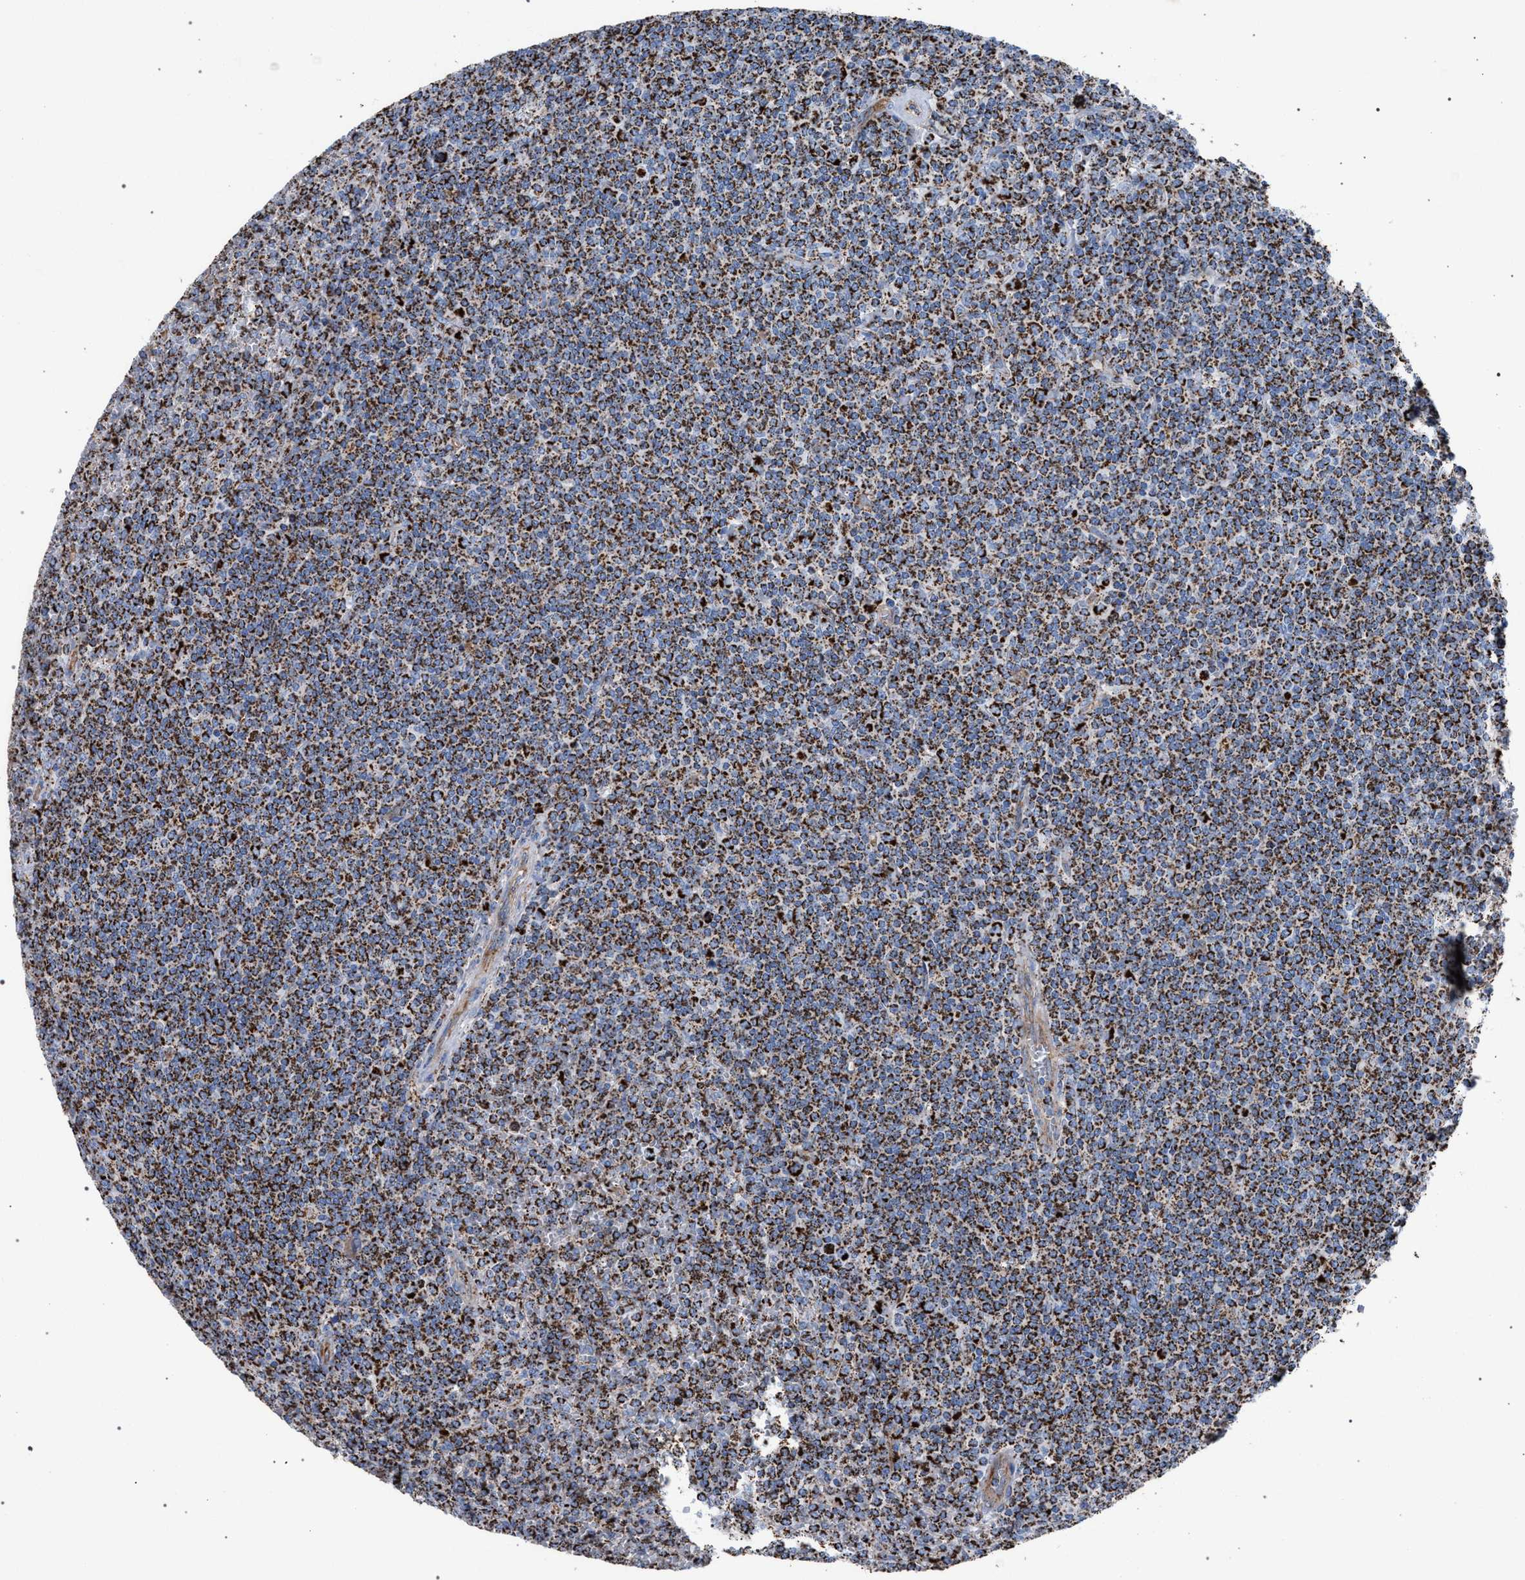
{"staining": {"intensity": "strong", "quantity": ">75%", "location": "cytoplasmic/membranous"}, "tissue": "lymphoma", "cell_type": "Tumor cells", "image_type": "cancer", "snomed": [{"axis": "morphology", "description": "Malignant lymphoma, non-Hodgkin's type, Low grade"}, {"axis": "topography", "description": "Spleen"}], "caption": "Protein staining by immunohistochemistry demonstrates strong cytoplasmic/membranous positivity in approximately >75% of tumor cells in lymphoma. The staining was performed using DAB (3,3'-diaminobenzidine), with brown indicating positive protein expression. Nuclei are stained blue with hematoxylin.", "gene": "VPS13A", "patient": {"sex": "female", "age": 19}}